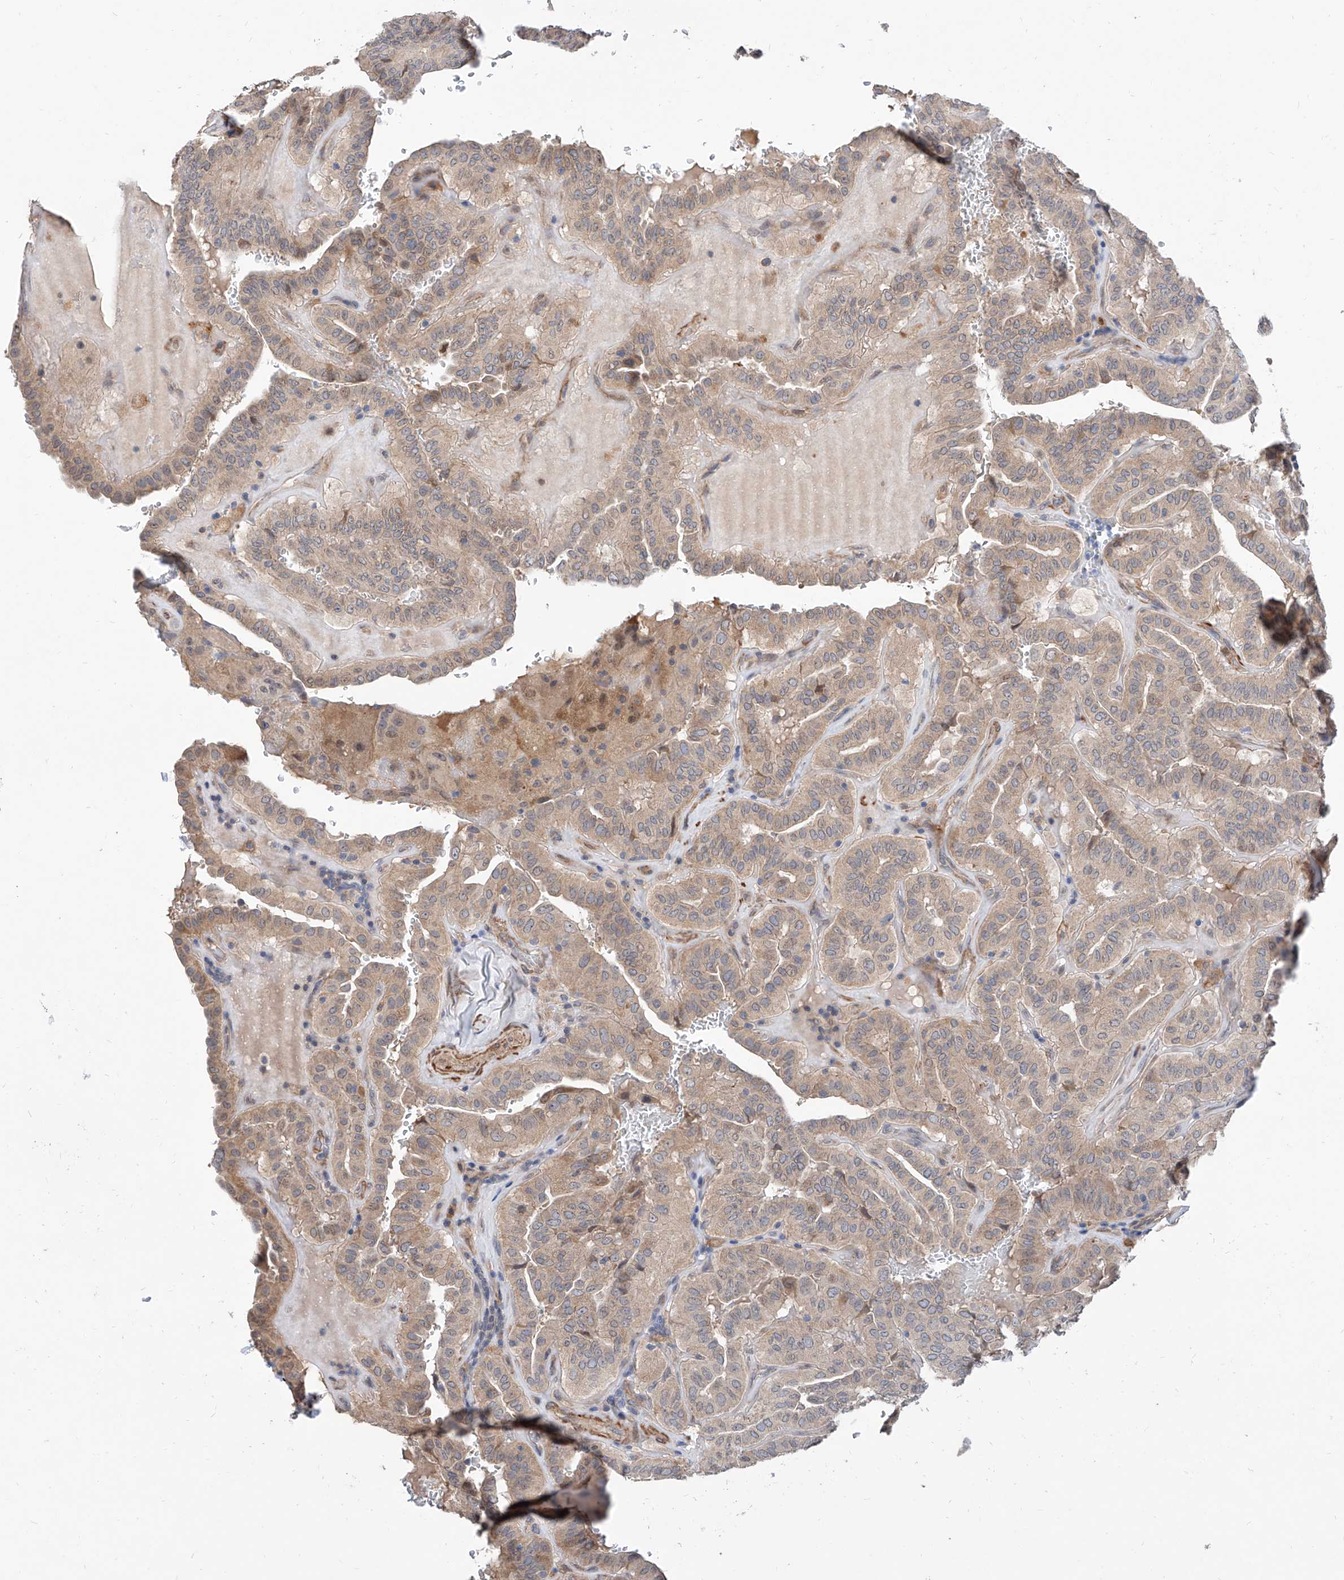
{"staining": {"intensity": "weak", "quantity": ">75%", "location": "cytoplasmic/membranous"}, "tissue": "thyroid cancer", "cell_type": "Tumor cells", "image_type": "cancer", "snomed": [{"axis": "morphology", "description": "Papillary adenocarcinoma, NOS"}, {"axis": "topography", "description": "Thyroid gland"}], "caption": "Immunohistochemical staining of thyroid cancer exhibits low levels of weak cytoplasmic/membranous positivity in about >75% of tumor cells.", "gene": "MAGEE2", "patient": {"sex": "male", "age": 77}}